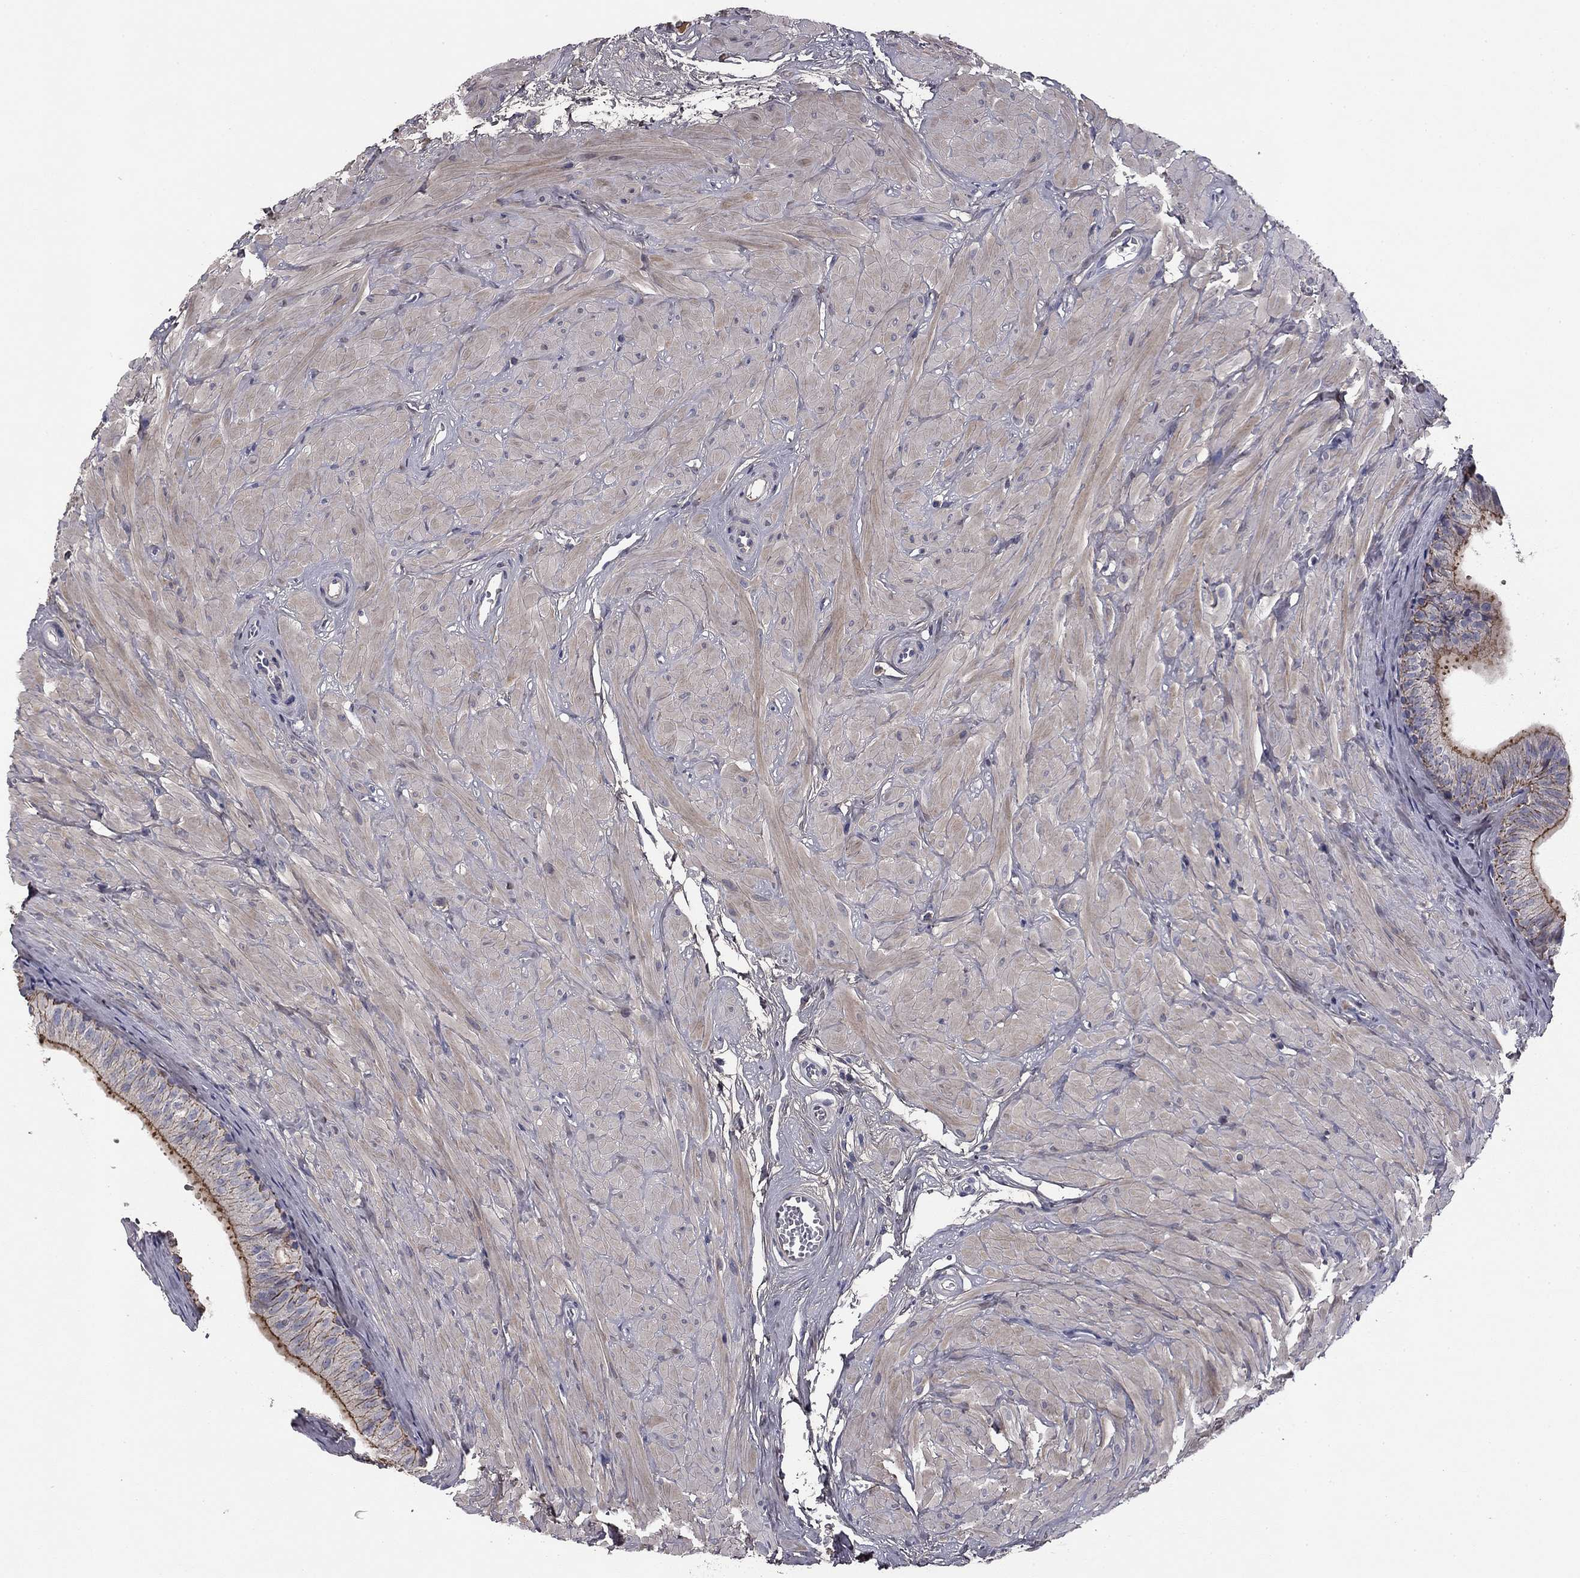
{"staining": {"intensity": "strong", "quantity": "25%-75%", "location": "cytoplasmic/membranous"}, "tissue": "epididymis", "cell_type": "Glandular cells", "image_type": "normal", "snomed": [{"axis": "morphology", "description": "Normal tissue, NOS"}, {"axis": "topography", "description": "Epididymis"}, {"axis": "topography", "description": "Vas deferens"}], "caption": "Immunohistochemistry (DAB (3,3'-diaminobenzidine)) staining of unremarkable epididymis exhibits strong cytoplasmic/membranous protein positivity in approximately 25%-75% of glandular cells. The staining was performed using DAB (3,3'-diaminobenzidine), with brown indicating positive protein expression. Nuclei are stained blue with hematoxylin.", "gene": "COL2A1", "patient": {"sex": "male", "age": 23}}